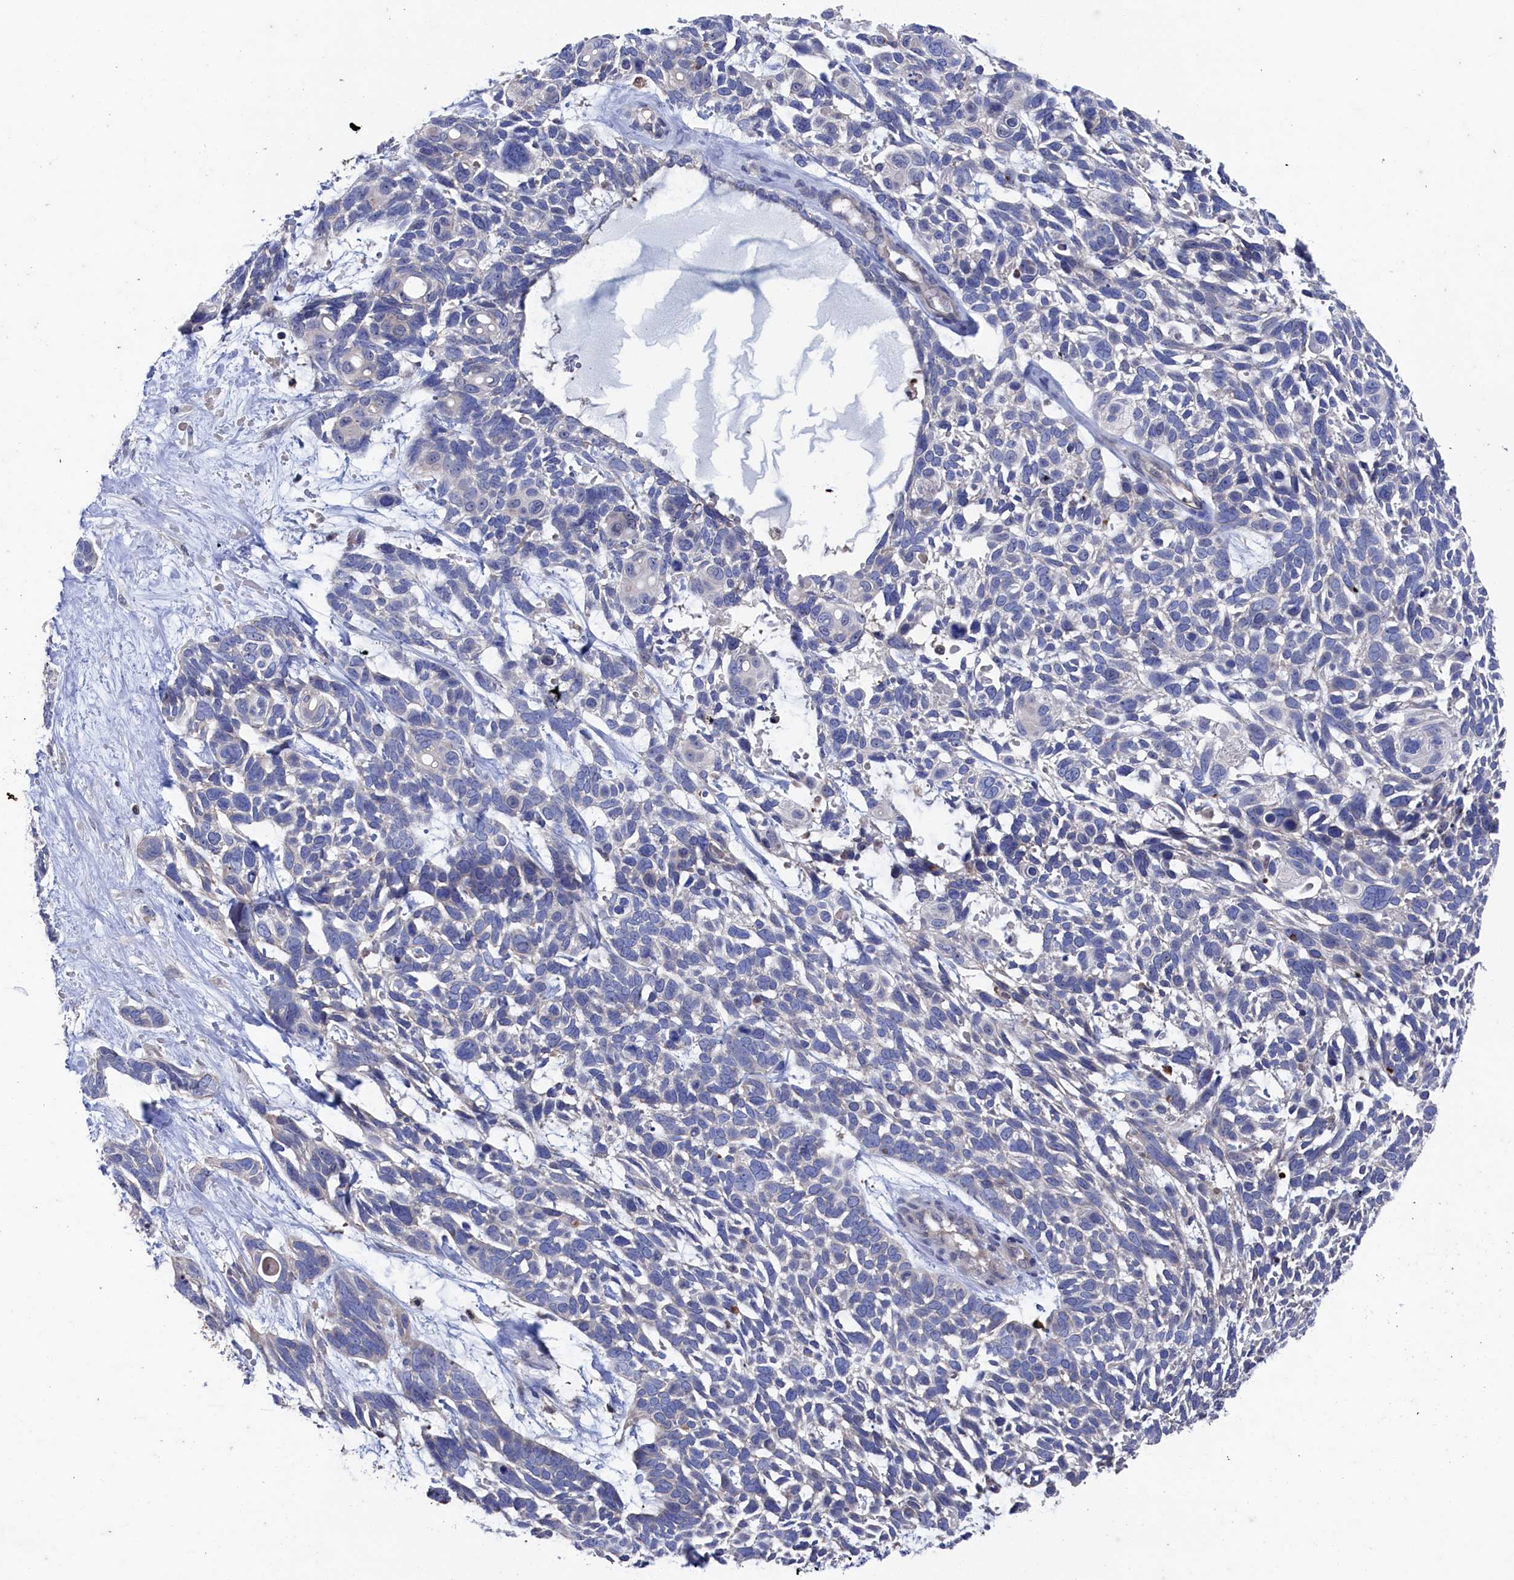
{"staining": {"intensity": "negative", "quantity": "none", "location": "none"}, "tissue": "skin cancer", "cell_type": "Tumor cells", "image_type": "cancer", "snomed": [{"axis": "morphology", "description": "Basal cell carcinoma"}, {"axis": "topography", "description": "Skin"}], "caption": "This is an immunohistochemistry image of human basal cell carcinoma (skin). There is no staining in tumor cells.", "gene": "RNH1", "patient": {"sex": "male", "age": 88}}